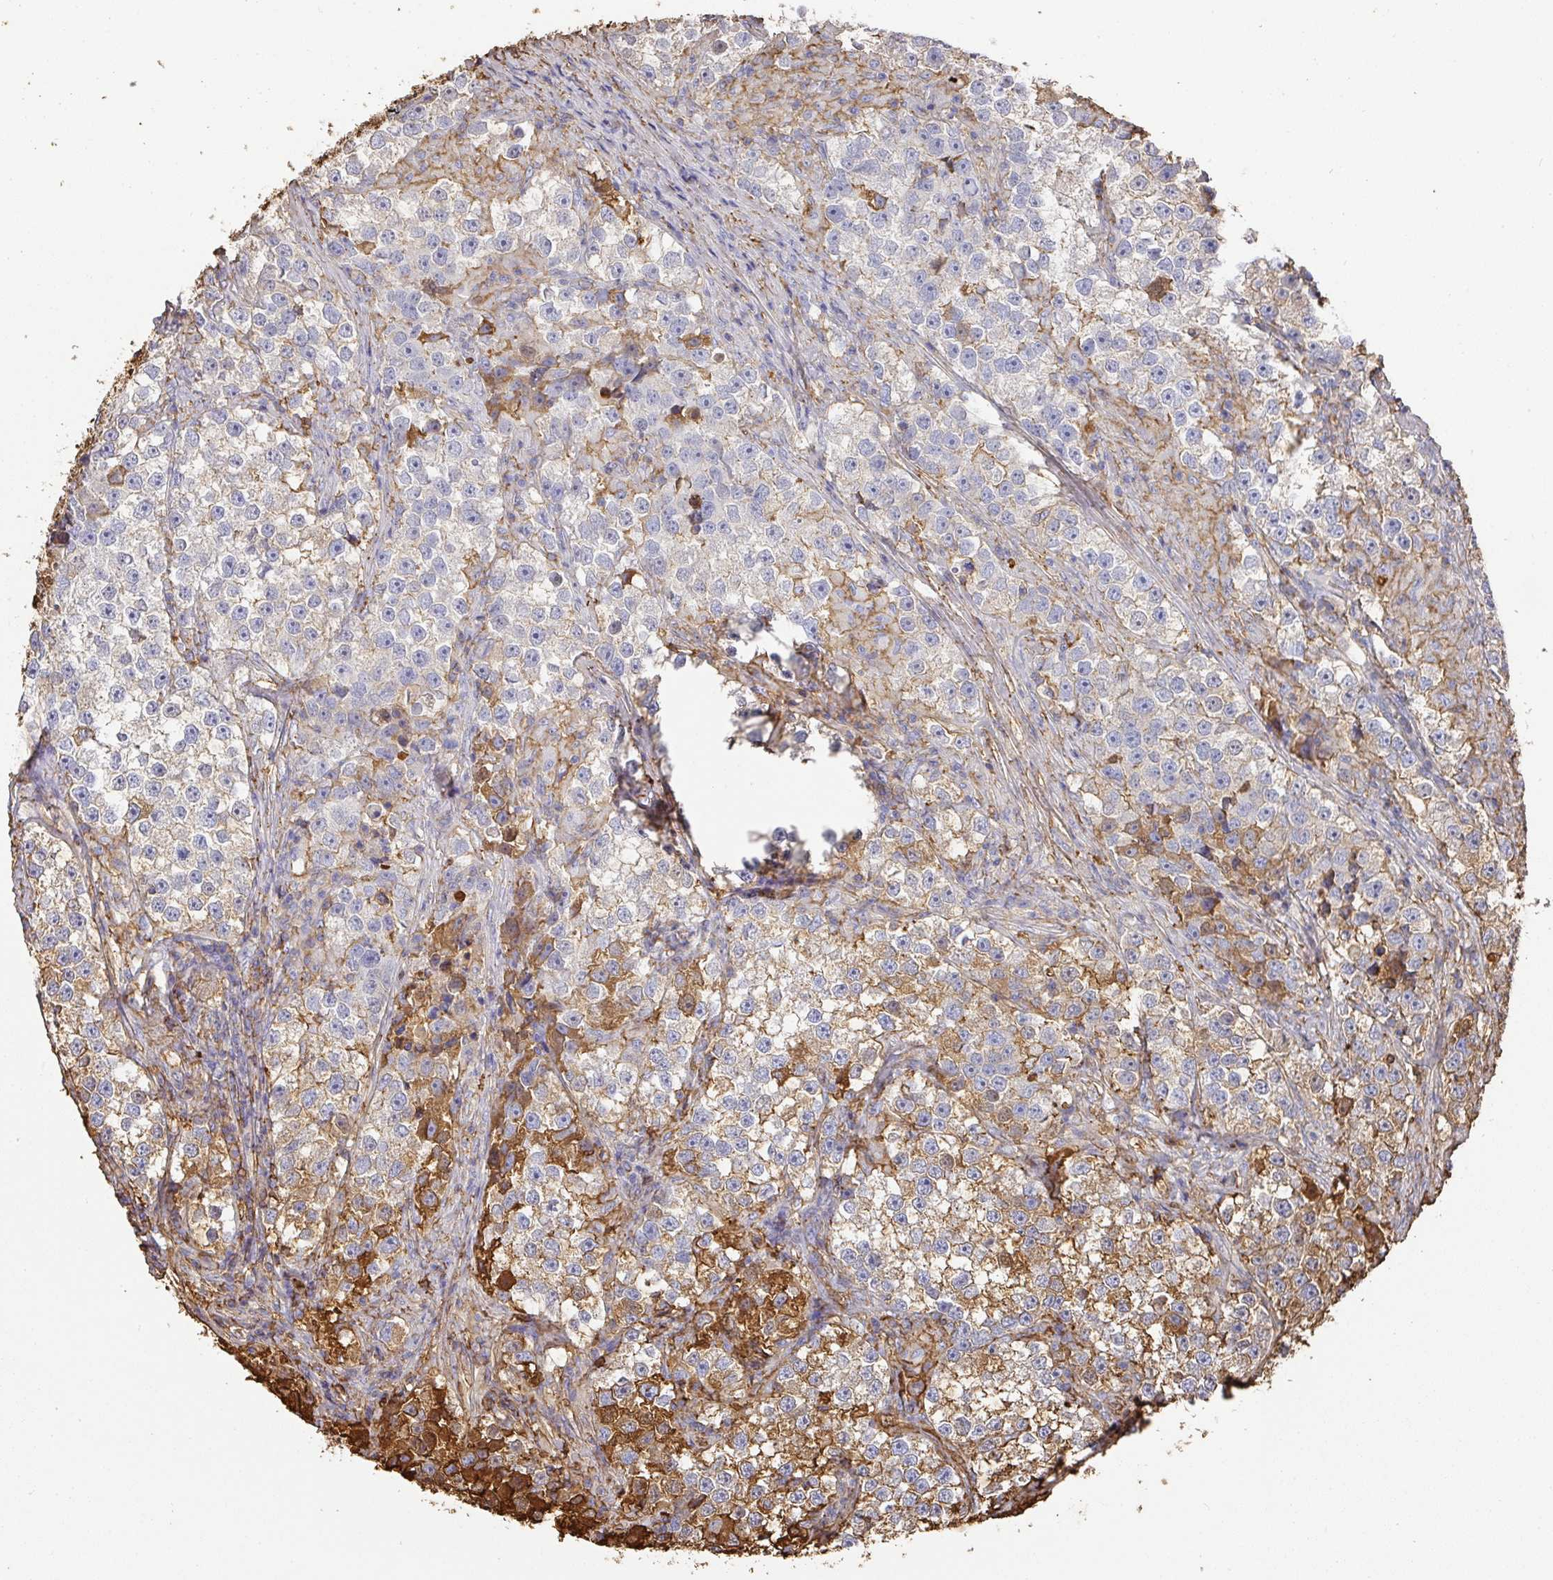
{"staining": {"intensity": "moderate", "quantity": "25%-75%", "location": "cytoplasmic/membranous"}, "tissue": "testis cancer", "cell_type": "Tumor cells", "image_type": "cancer", "snomed": [{"axis": "morphology", "description": "Seminoma, NOS"}, {"axis": "topography", "description": "Testis"}], "caption": "Protein expression analysis of testis seminoma displays moderate cytoplasmic/membranous positivity in approximately 25%-75% of tumor cells.", "gene": "ALB", "patient": {"sex": "male", "age": 46}}